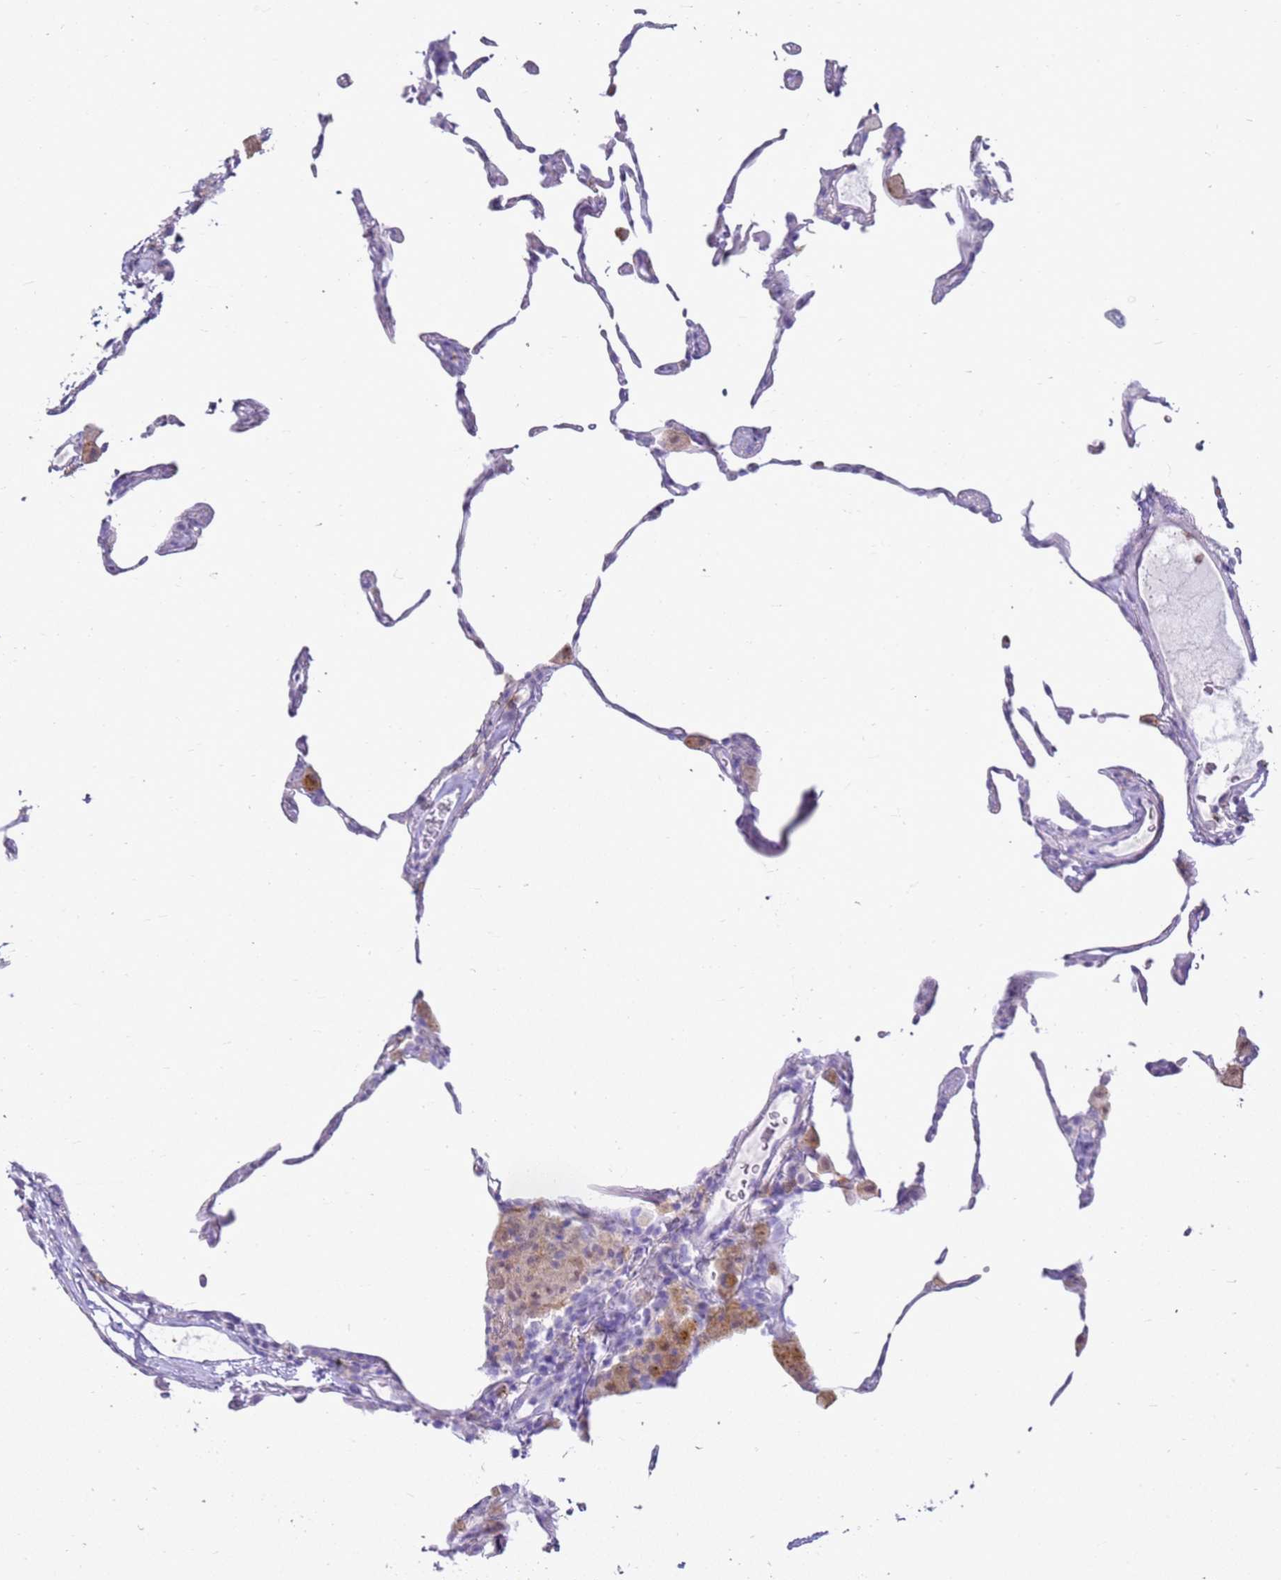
{"staining": {"intensity": "negative", "quantity": "none", "location": "none"}, "tissue": "lung", "cell_type": "Alveolar cells", "image_type": "normal", "snomed": [{"axis": "morphology", "description": "Normal tissue, NOS"}, {"axis": "topography", "description": "Lung"}], "caption": "DAB (3,3'-diaminobenzidine) immunohistochemical staining of normal human lung shows no significant positivity in alveolar cells.", "gene": "CSTA", "patient": {"sex": "female", "age": 57}}